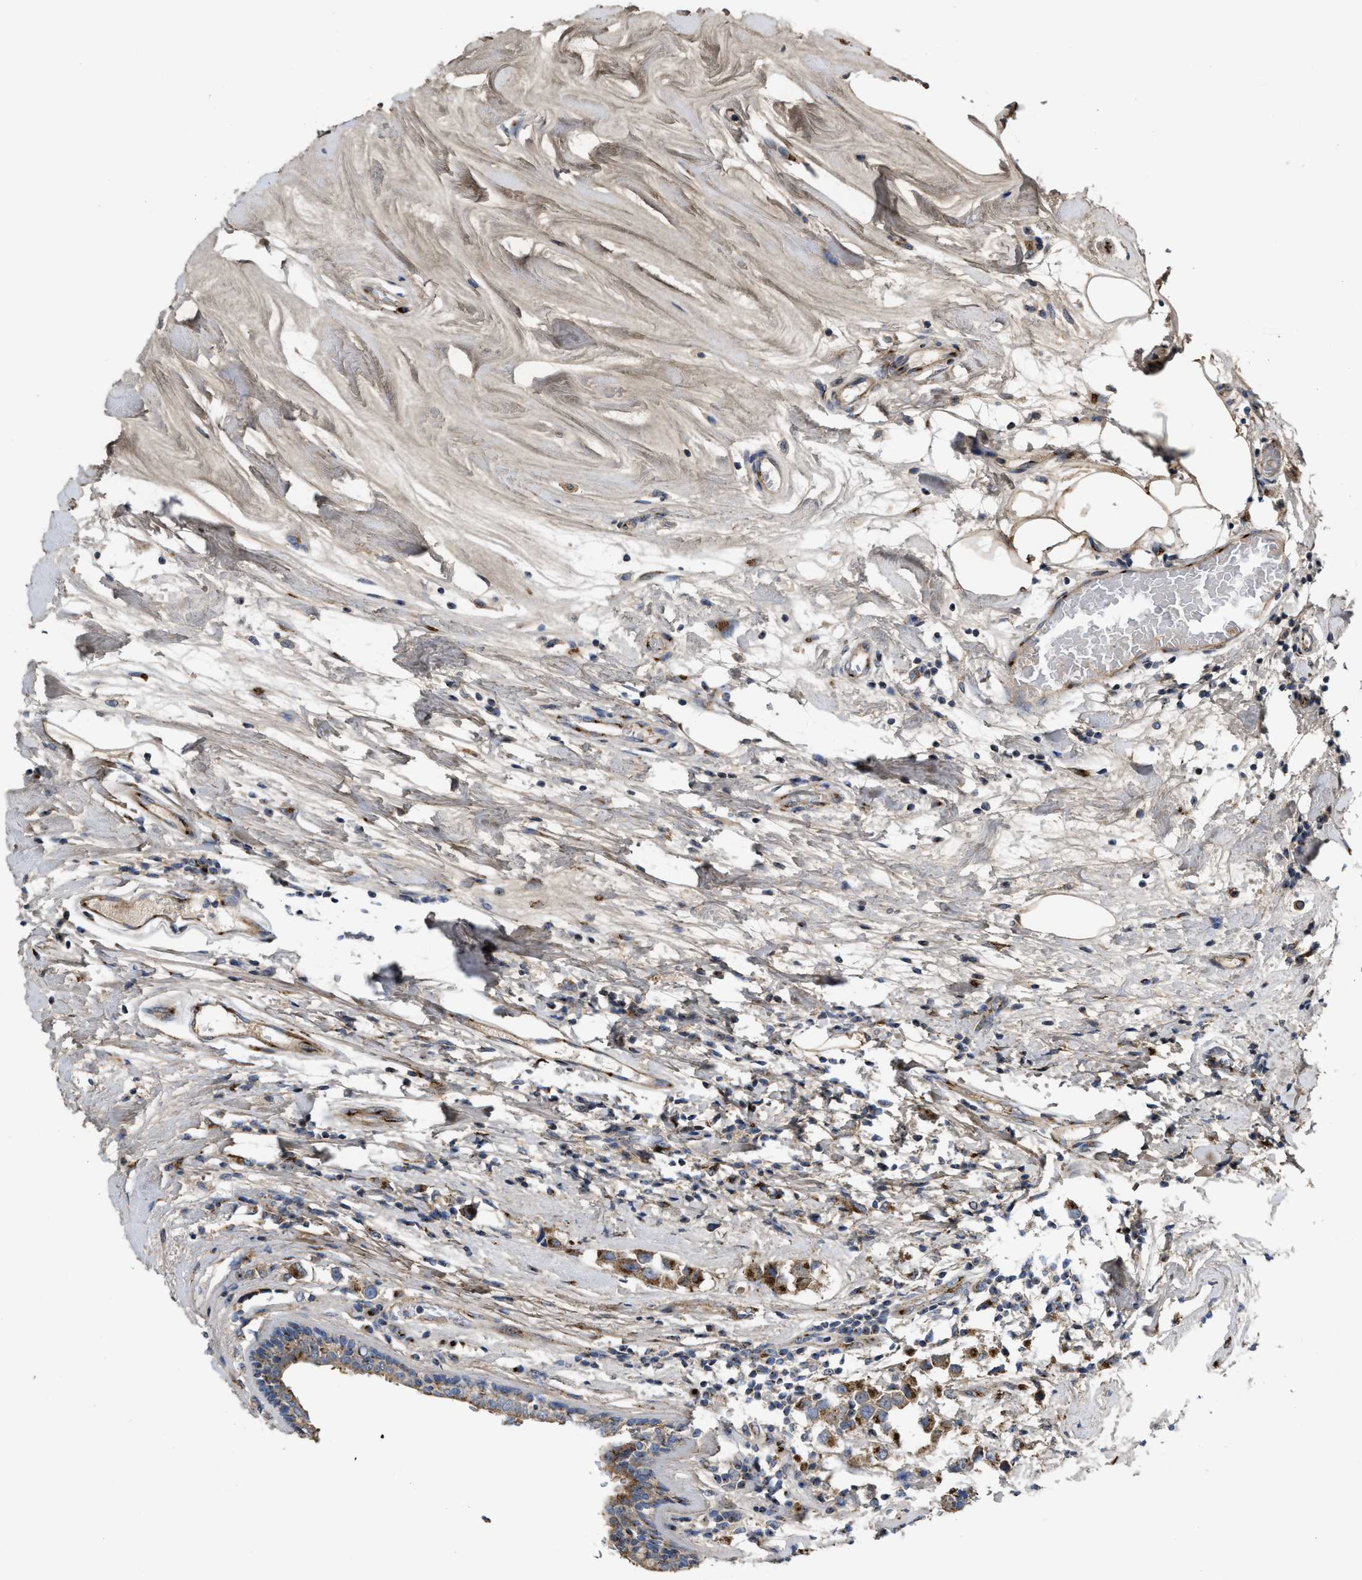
{"staining": {"intensity": "strong", "quantity": ">75%", "location": "cytoplasmic/membranous"}, "tissue": "breast cancer", "cell_type": "Tumor cells", "image_type": "cancer", "snomed": [{"axis": "morphology", "description": "Duct carcinoma"}, {"axis": "topography", "description": "Breast"}], "caption": "Immunohistochemical staining of human invasive ductal carcinoma (breast) shows high levels of strong cytoplasmic/membranous protein expression in about >75% of tumor cells.", "gene": "ZNF70", "patient": {"sex": "female", "age": 61}}